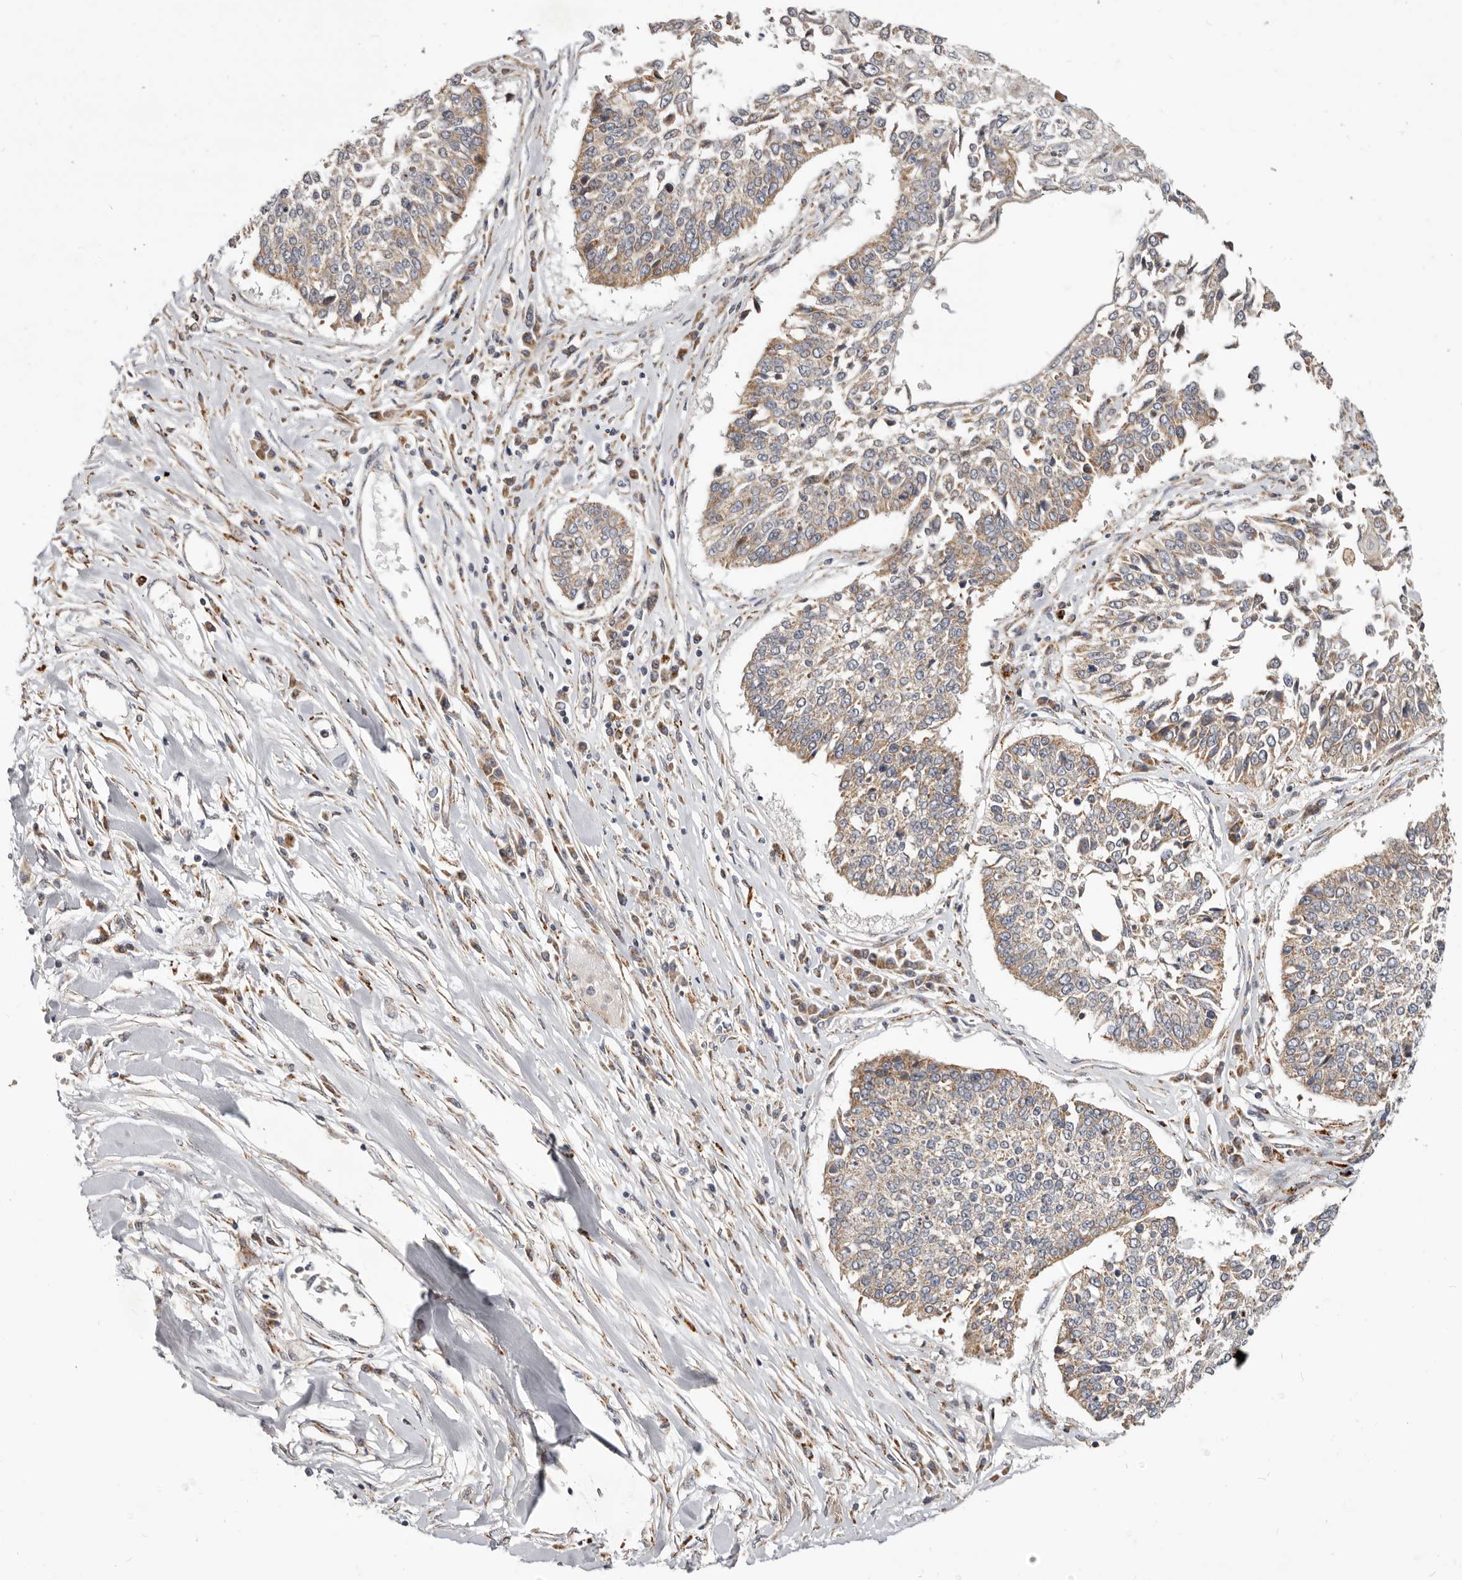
{"staining": {"intensity": "weak", "quantity": "25%-75%", "location": "cytoplasmic/membranous"}, "tissue": "lung cancer", "cell_type": "Tumor cells", "image_type": "cancer", "snomed": [{"axis": "morphology", "description": "Normal tissue, NOS"}, {"axis": "morphology", "description": "Squamous cell carcinoma, NOS"}, {"axis": "topography", "description": "Cartilage tissue"}, {"axis": "topography", "description": "Lung"}, {"axis": "topography", "description": "Peripheral nerve tissue"}], "caption": "Protein expression analysis of human lung cancer (squamous cell carcinoma) reveals weak cytoplasmic/membranous staining in about 25%-75% of tumor cells.", "gene": "TOR3A", "patient": {"sex": "female", "age": 49}}